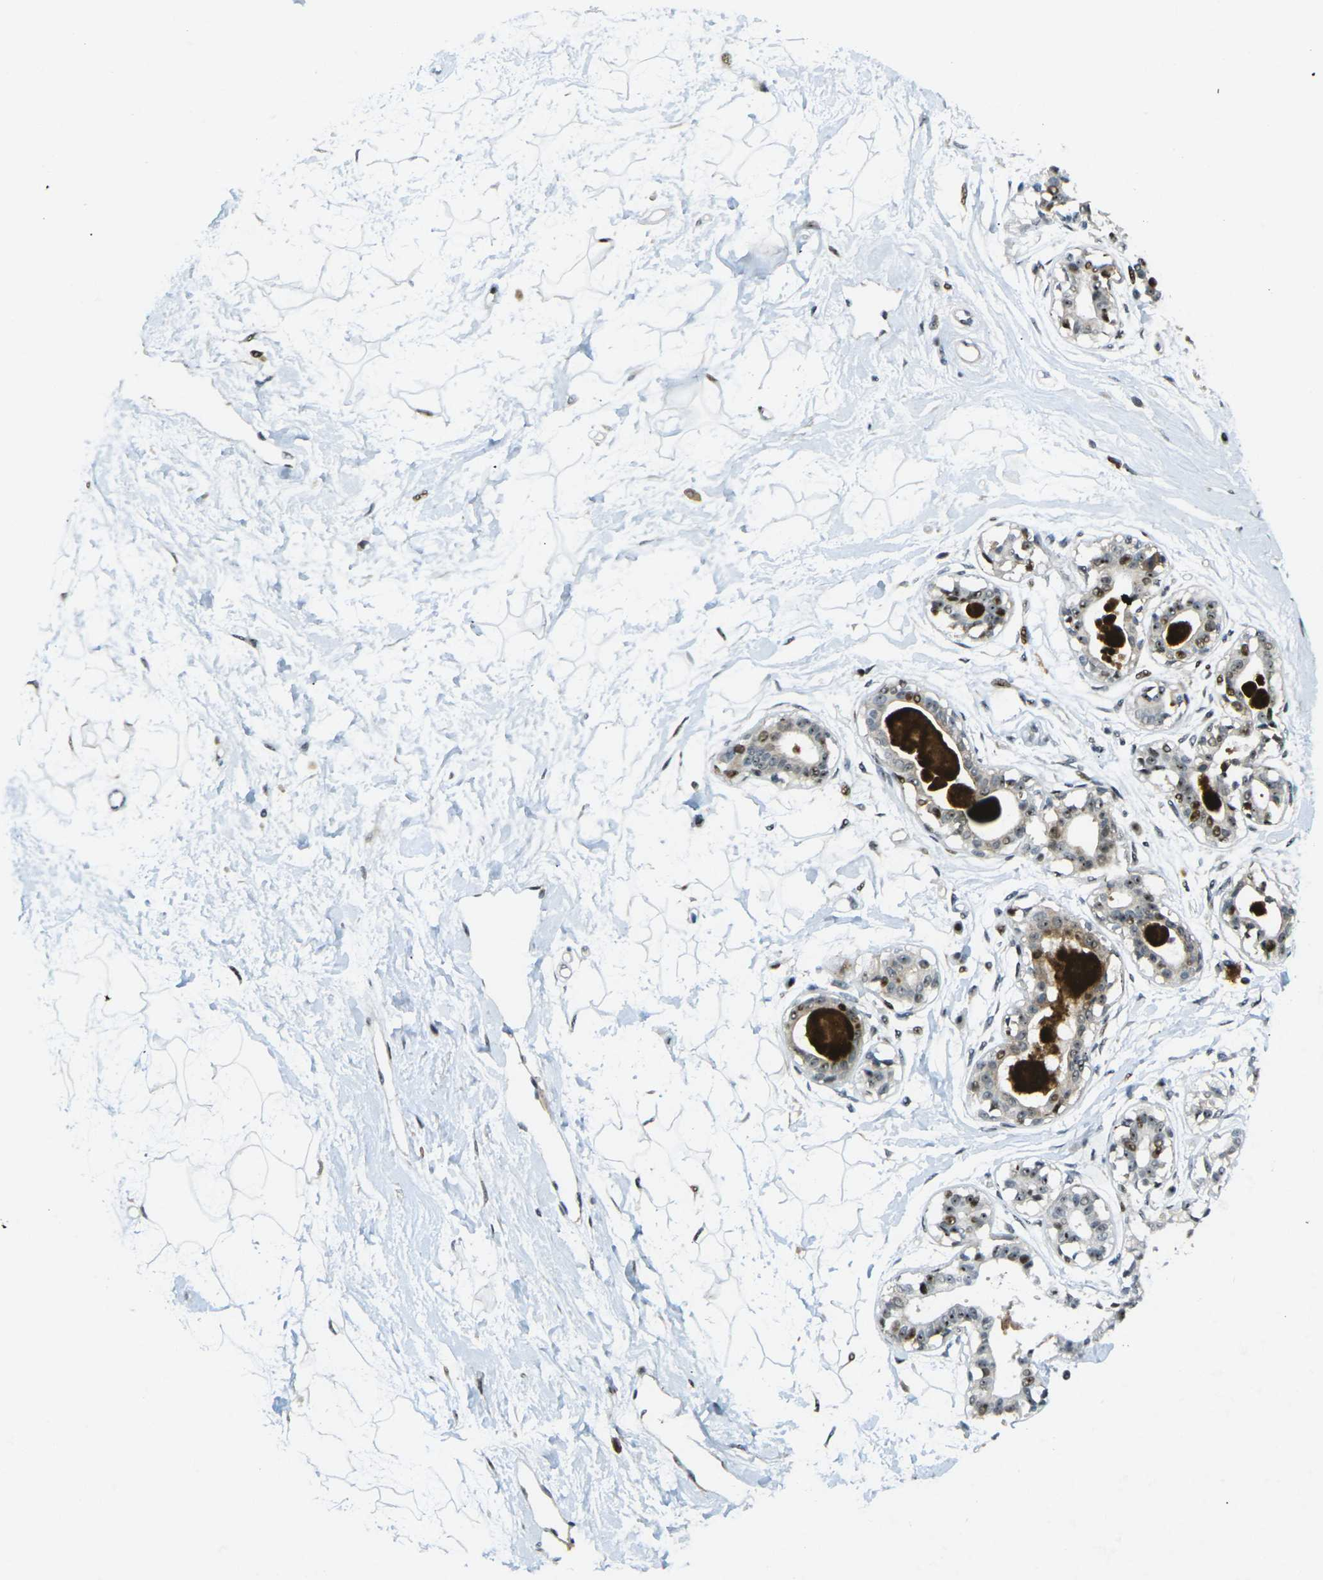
{"staining": {"intensity": "moderate", "quantity": "25%-75%", "location": "nuclear"}, "tissue": "breast", "cell_type": "Adipocytes", "image_type": "normal", "snomed": [{"axis": "morphology", "description": "Normal tissue, NOS"}, {"axis": "topography", "description": "Breast"}], "caption": "Immunohistochemistry of unremarkable breast displays medium levels of moderate nuclear staining in about 25%-75% of adipocytes. (DAB = brown stain, brightfield microscopy at high magnification).", "gene": "UBE2C", "patient": {"sex": "female", "age": 45}}